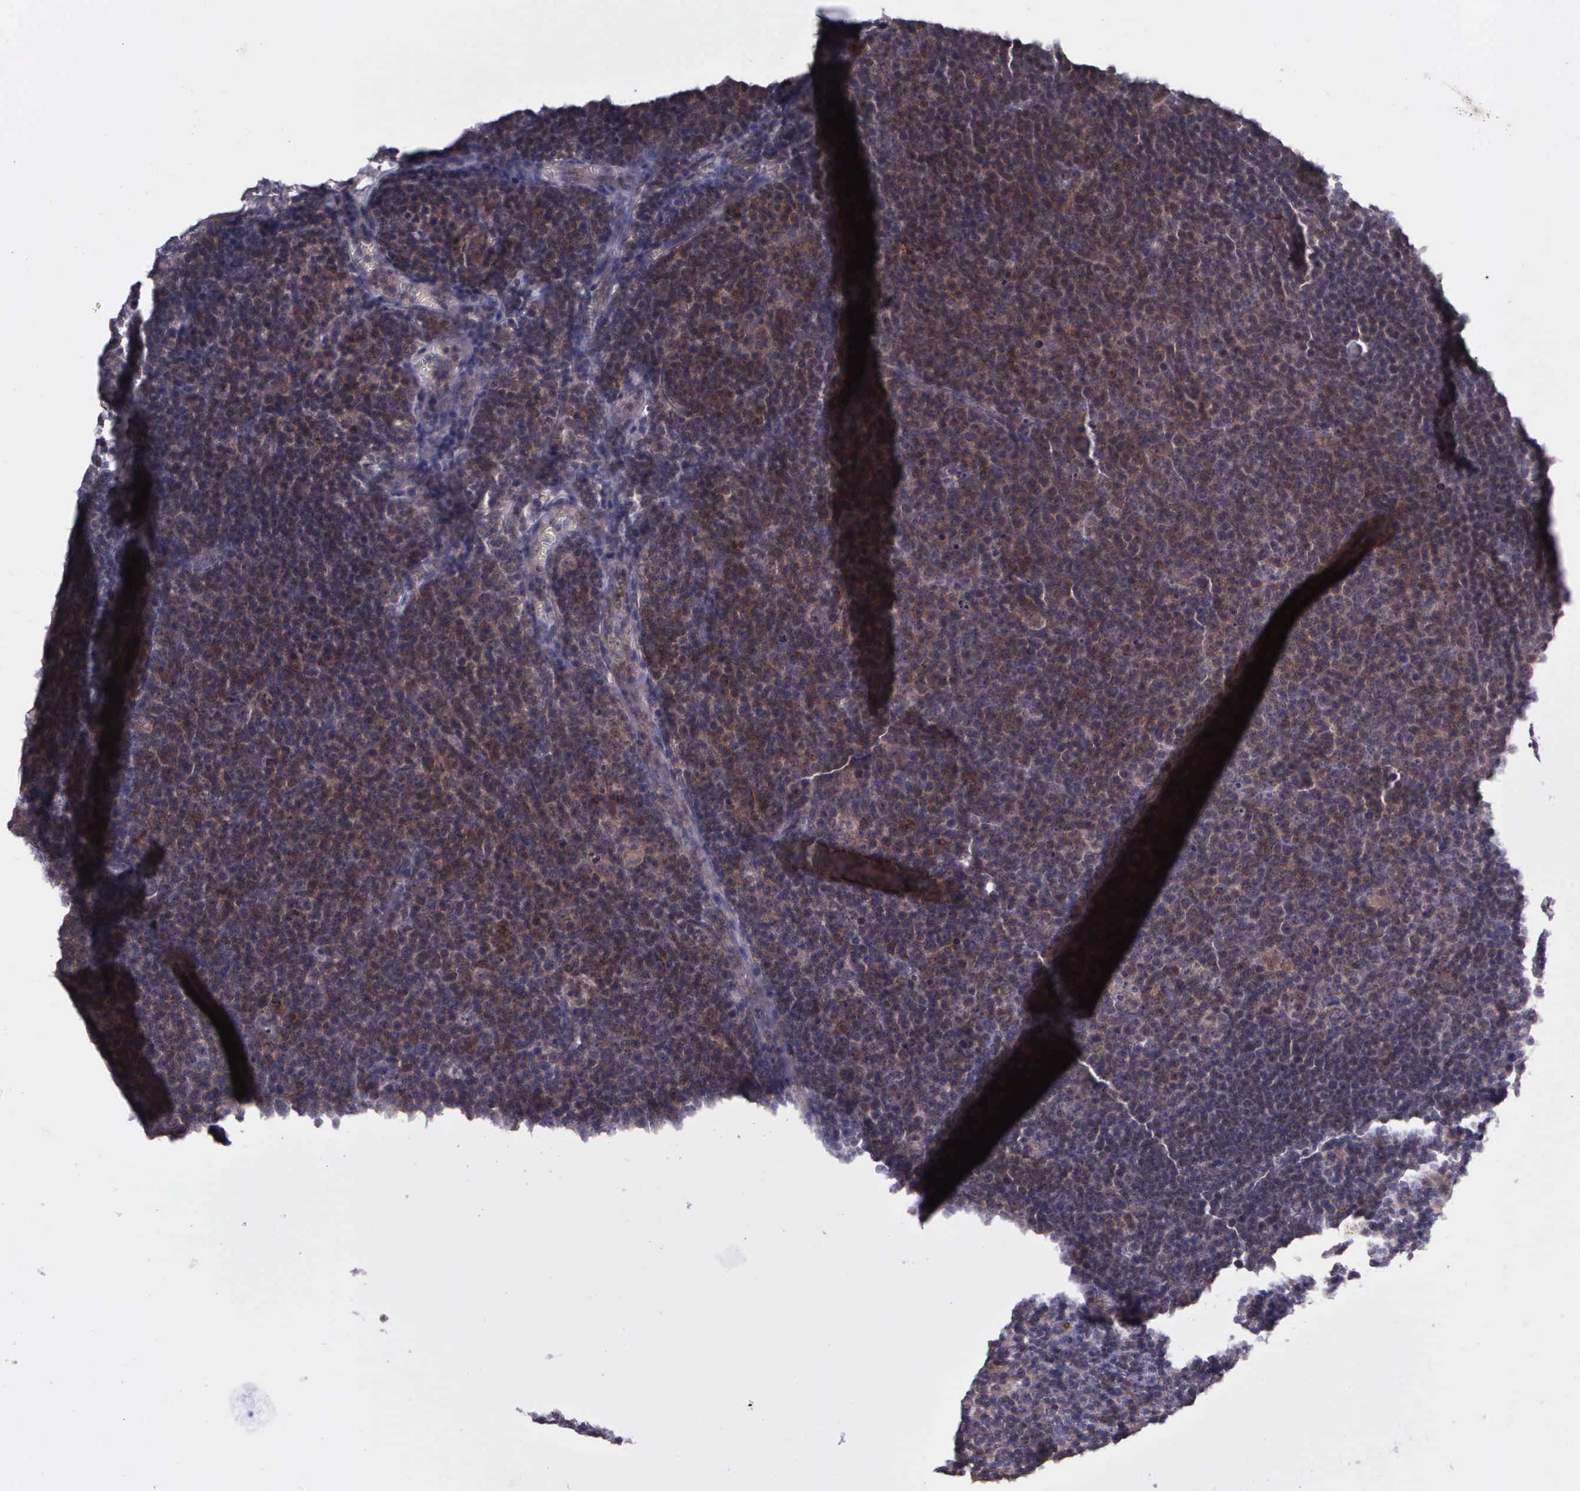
{"staining": {"intensity": "weak", "quantity": ">75%", "location": "cytoplasmic/membranous"}, "tissue": "lymphoma", "cell_type": "Tumor cells", "image_type": "cancer", "snomed": [{"axis": "morphology", "description": "Malignant lymphoma, non-Hodgkin's type, Low grade"}, {"axis": "topography", "description": "Lymph node"}], "caption": "Low-grade malignant lymphoma, non-Hodgkin's type stained with DAB (3,3'-diaminobenzidine) IHC shows low levels of weak cytoplasmic/membranous staining in approximately >75% of tumor cells.", "gene": "PRICKLE3", "patient": {"sex": "male", "age": 74}}